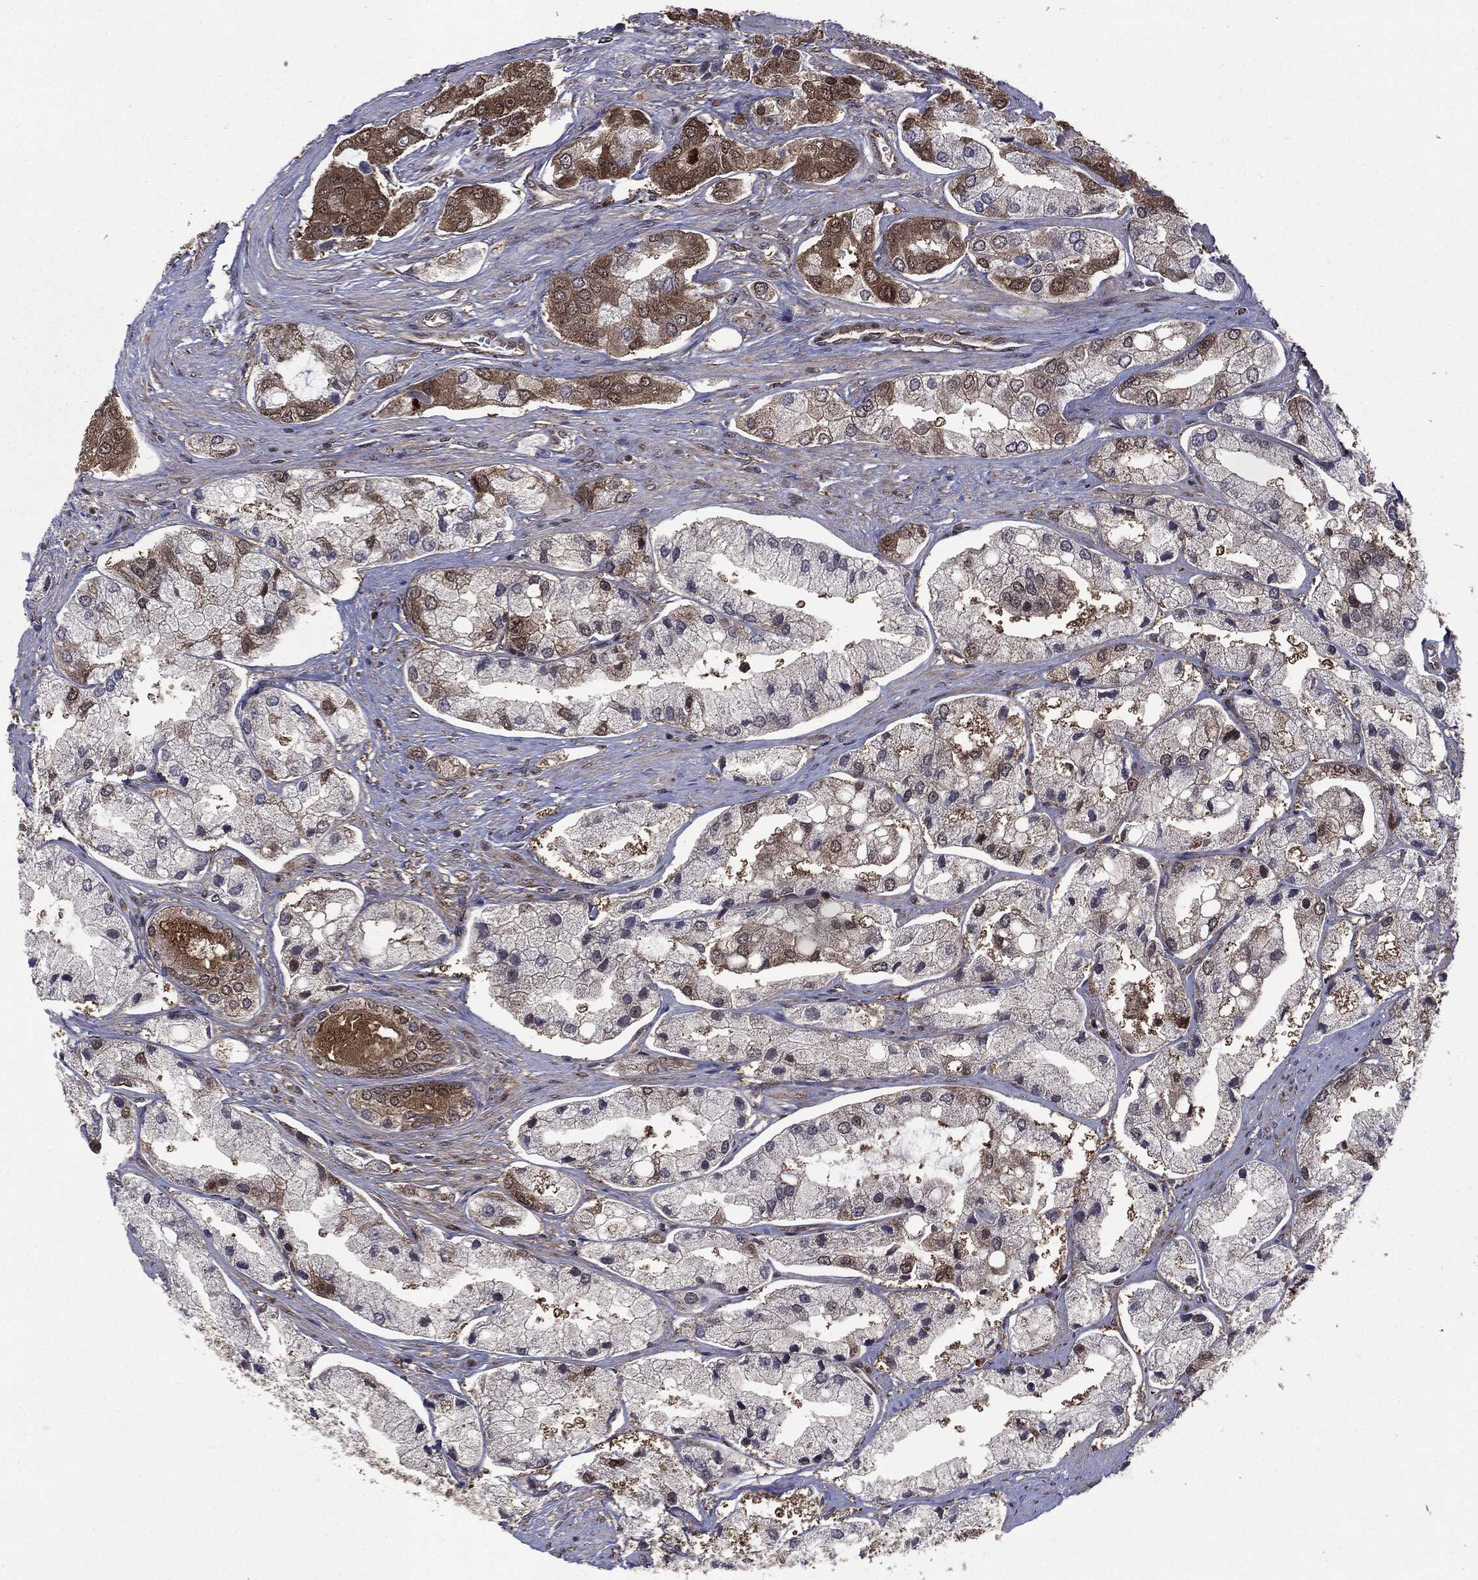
{"staining": {"intensity": "moderate", "quantity": "25%-75%", "location": "cytoplasmic/membranous"}, "tissue": "prostate cancer", "cell_type": "Tumor cells", "image_type": "cancer", "snomed": [{"axis": "morphology", "description": "Adenocarcinoma, Low grade"}, {"axis": "topography", "description": "Prostate"}], "caption": "The histopathology image displays immunohistochemical staining of prostate cancer (low-grade adenocarcinoma). There is moderate cytoplasmic/membranous positivity is identified in approximately 25%-75% of tumor cells.", "gene": "GPI", "patient": {"sex": "male", "age": 69}}